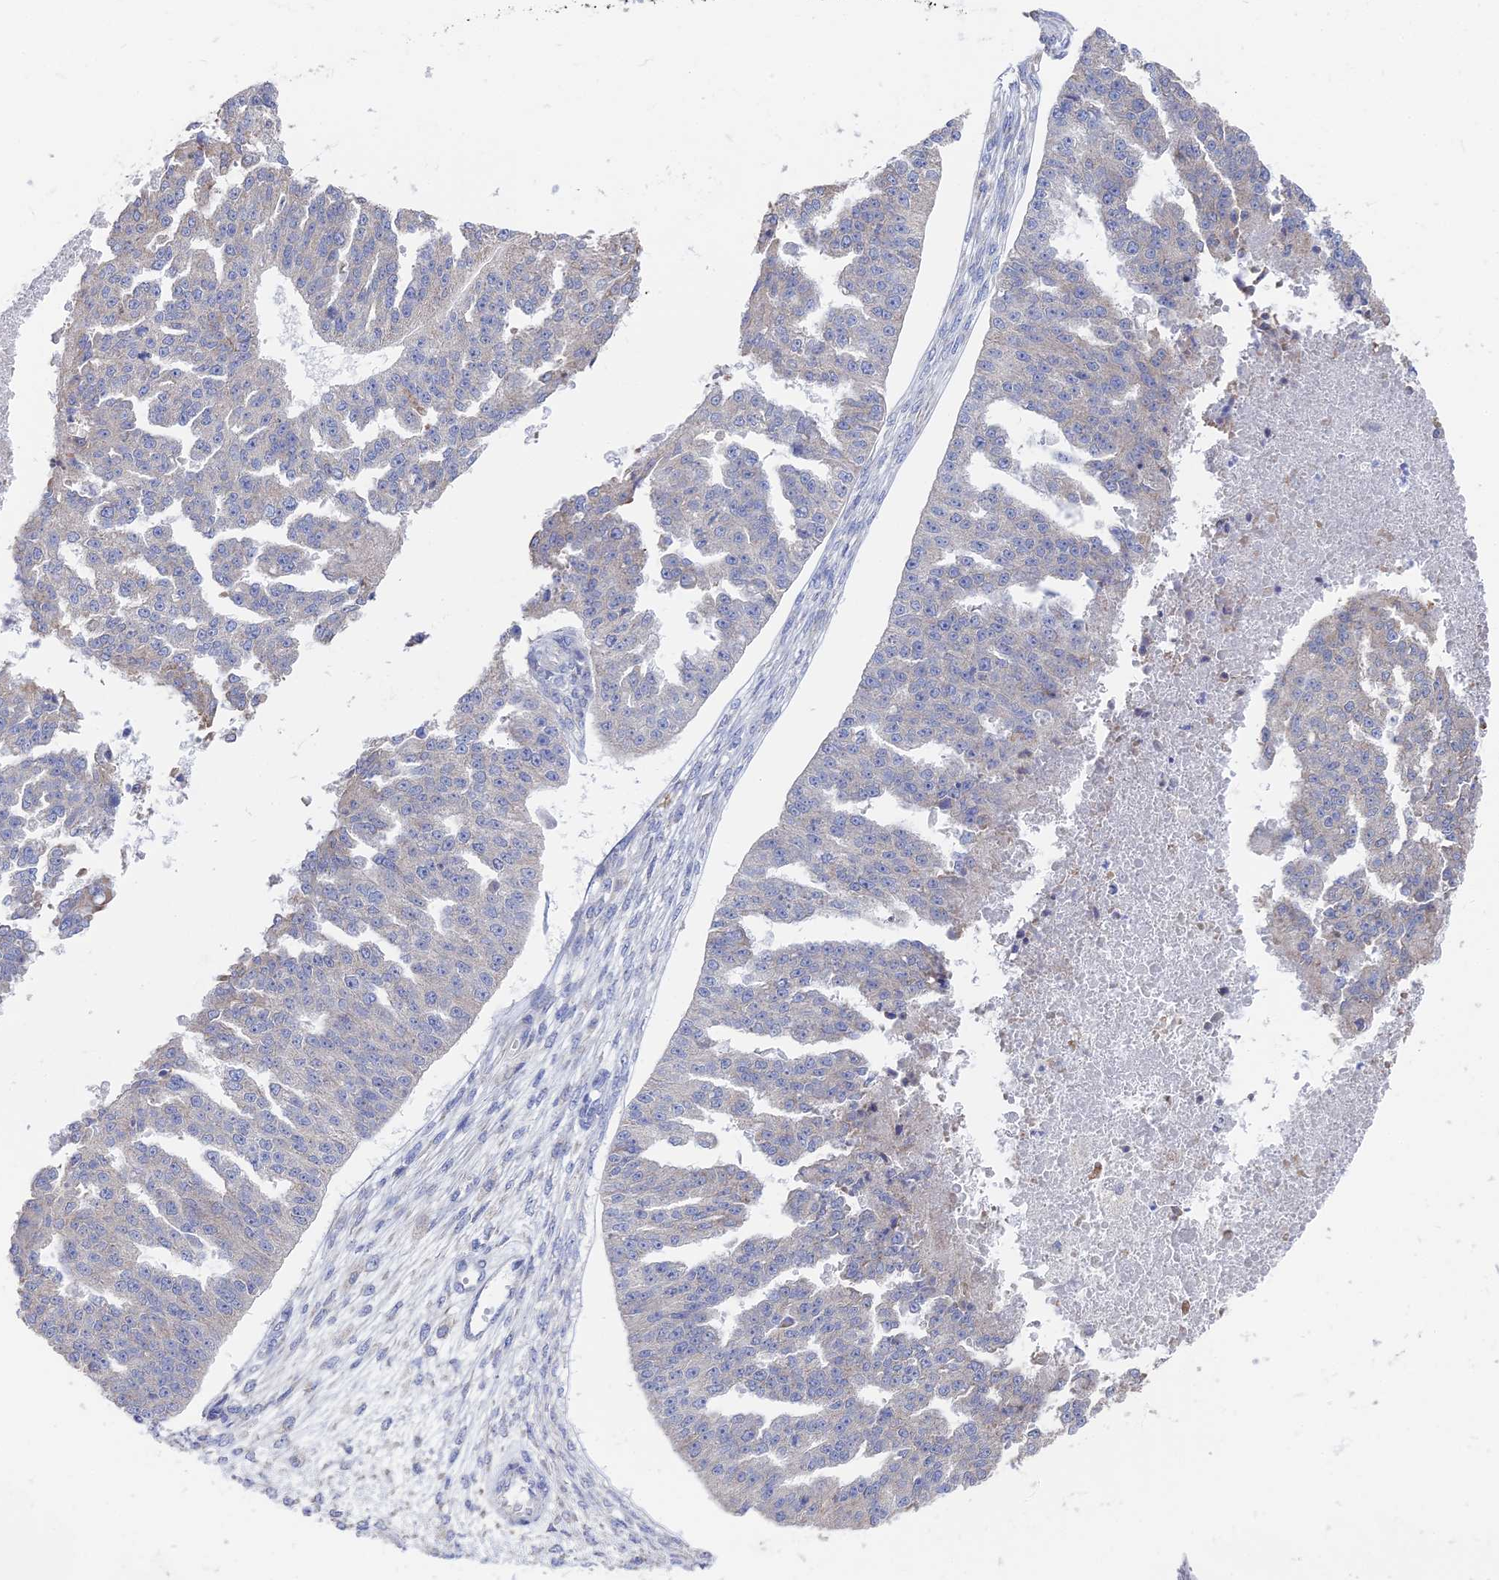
{"staining": {"intensity": "negative", "quantity": "none", "location": "none"}, "tissue": "ovarian cancer", "cell_type": "Tumor cells", "image_type": "cancer", "snomed": [{"axis": "morphology", "description": "Cystadenocarcinoma, serous, NOS"}, {"axis": "topography", "description": "Ovary"}], "caption": "An immunohistochemistry (IHC) photomicrograph of ovarian cancer (serous cystadenocarcinoma) is shown. There is no staining in tumor cells of ovarian cancer (serous cystadenocarcinoma).", "gene": "TNNT3", "patient": {"sex": "female", "age": 58}}